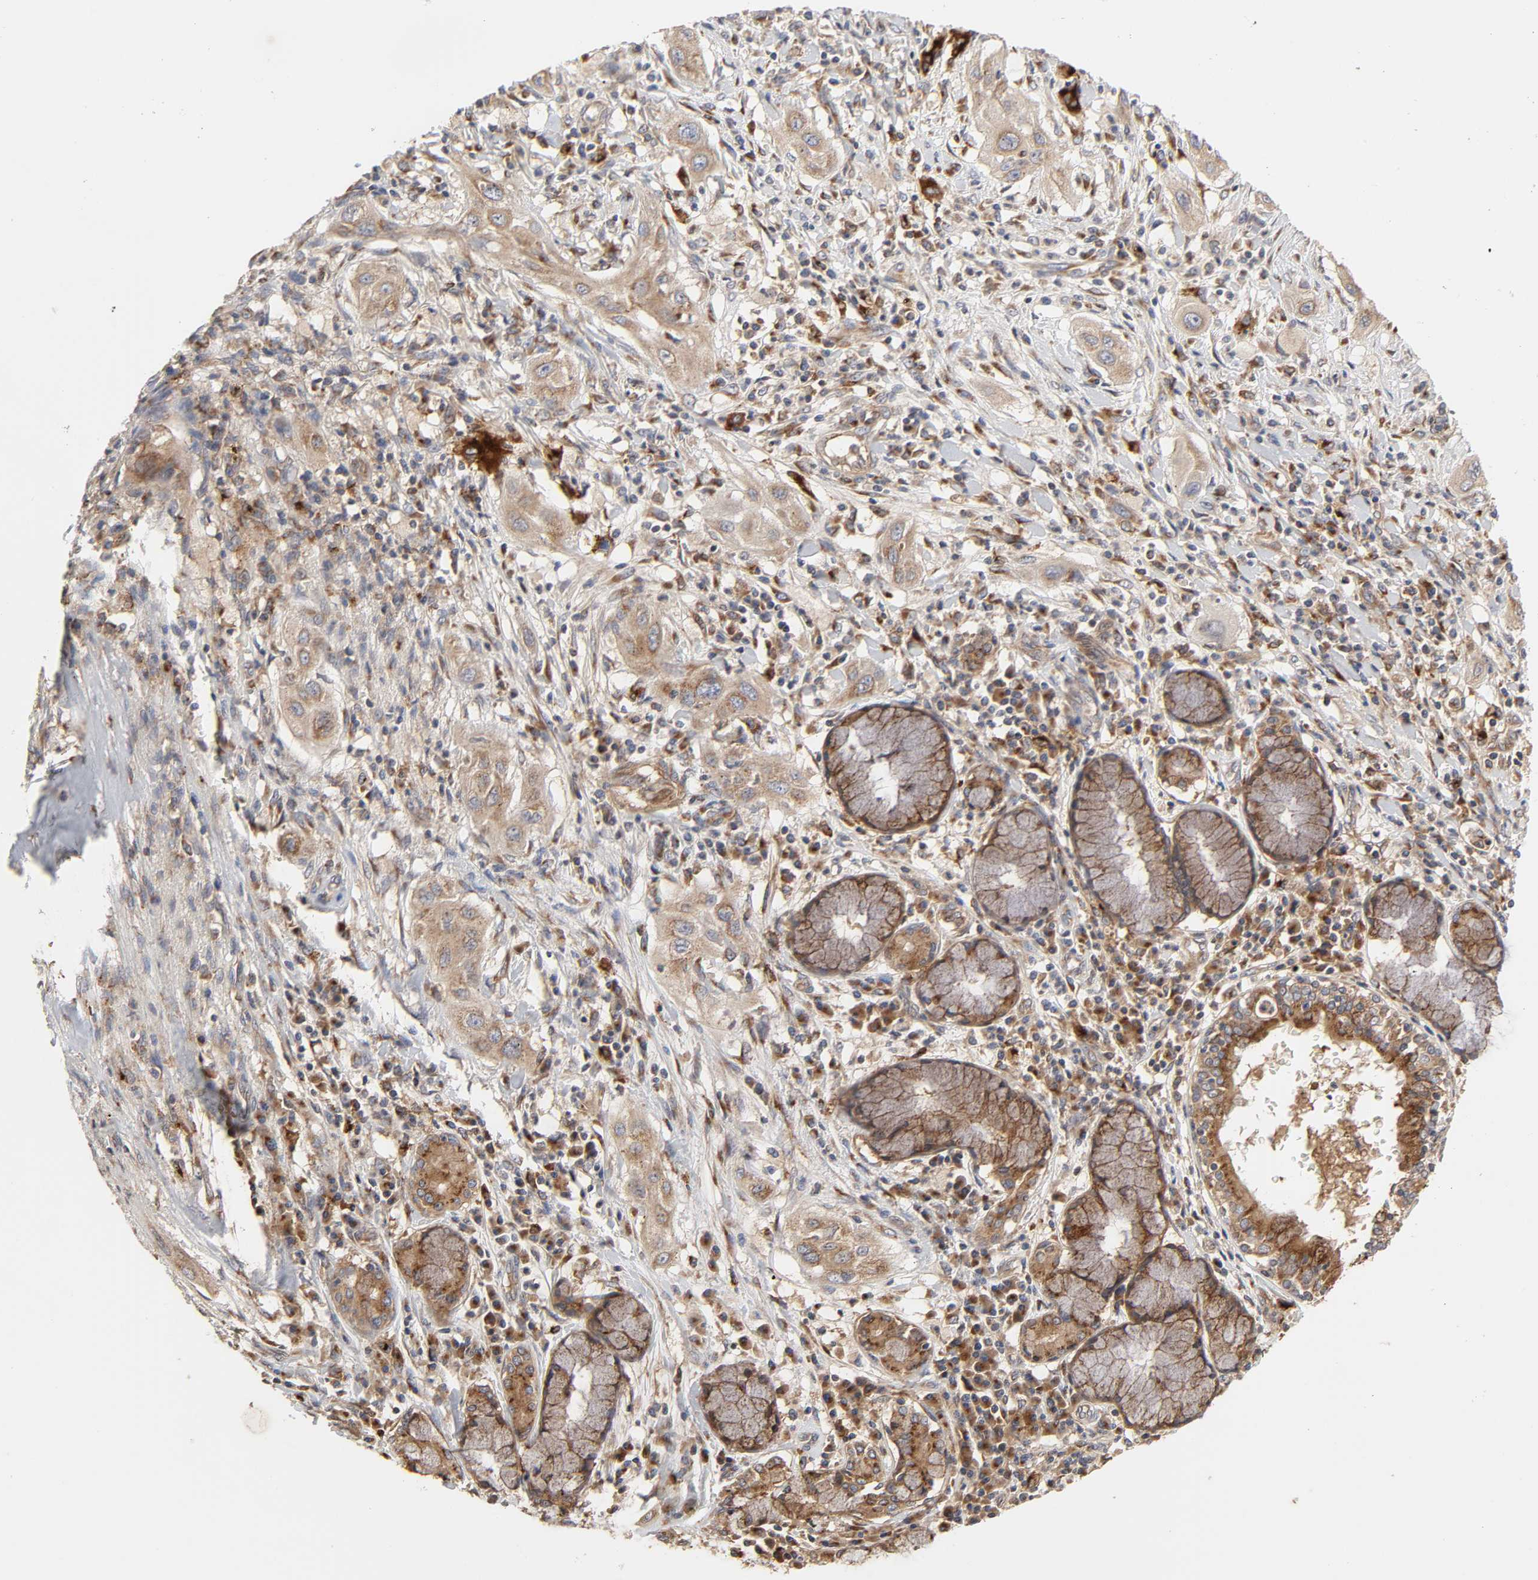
{"staining": {"intensity": "moderate", "quantity": ">75%", "location": "cytoplasmic/membranous"}, "tissue": "lung cancer", "cell_type": "Tumor cells", "image_type": "cancer", "snomed": [{"axis": "morphology", "description": "Squamous cell carcinoma, NOS"}, {"axis": "topography", "description": "Lung"}], "caption": "Lung cancer (squamous cell carcinoma) tissue displays moderate cytoplasmic/membranous expression in approximately >75% of tumor cells", "gene": "GNPTG", "patient": {"sex": "female", "age": 47}}